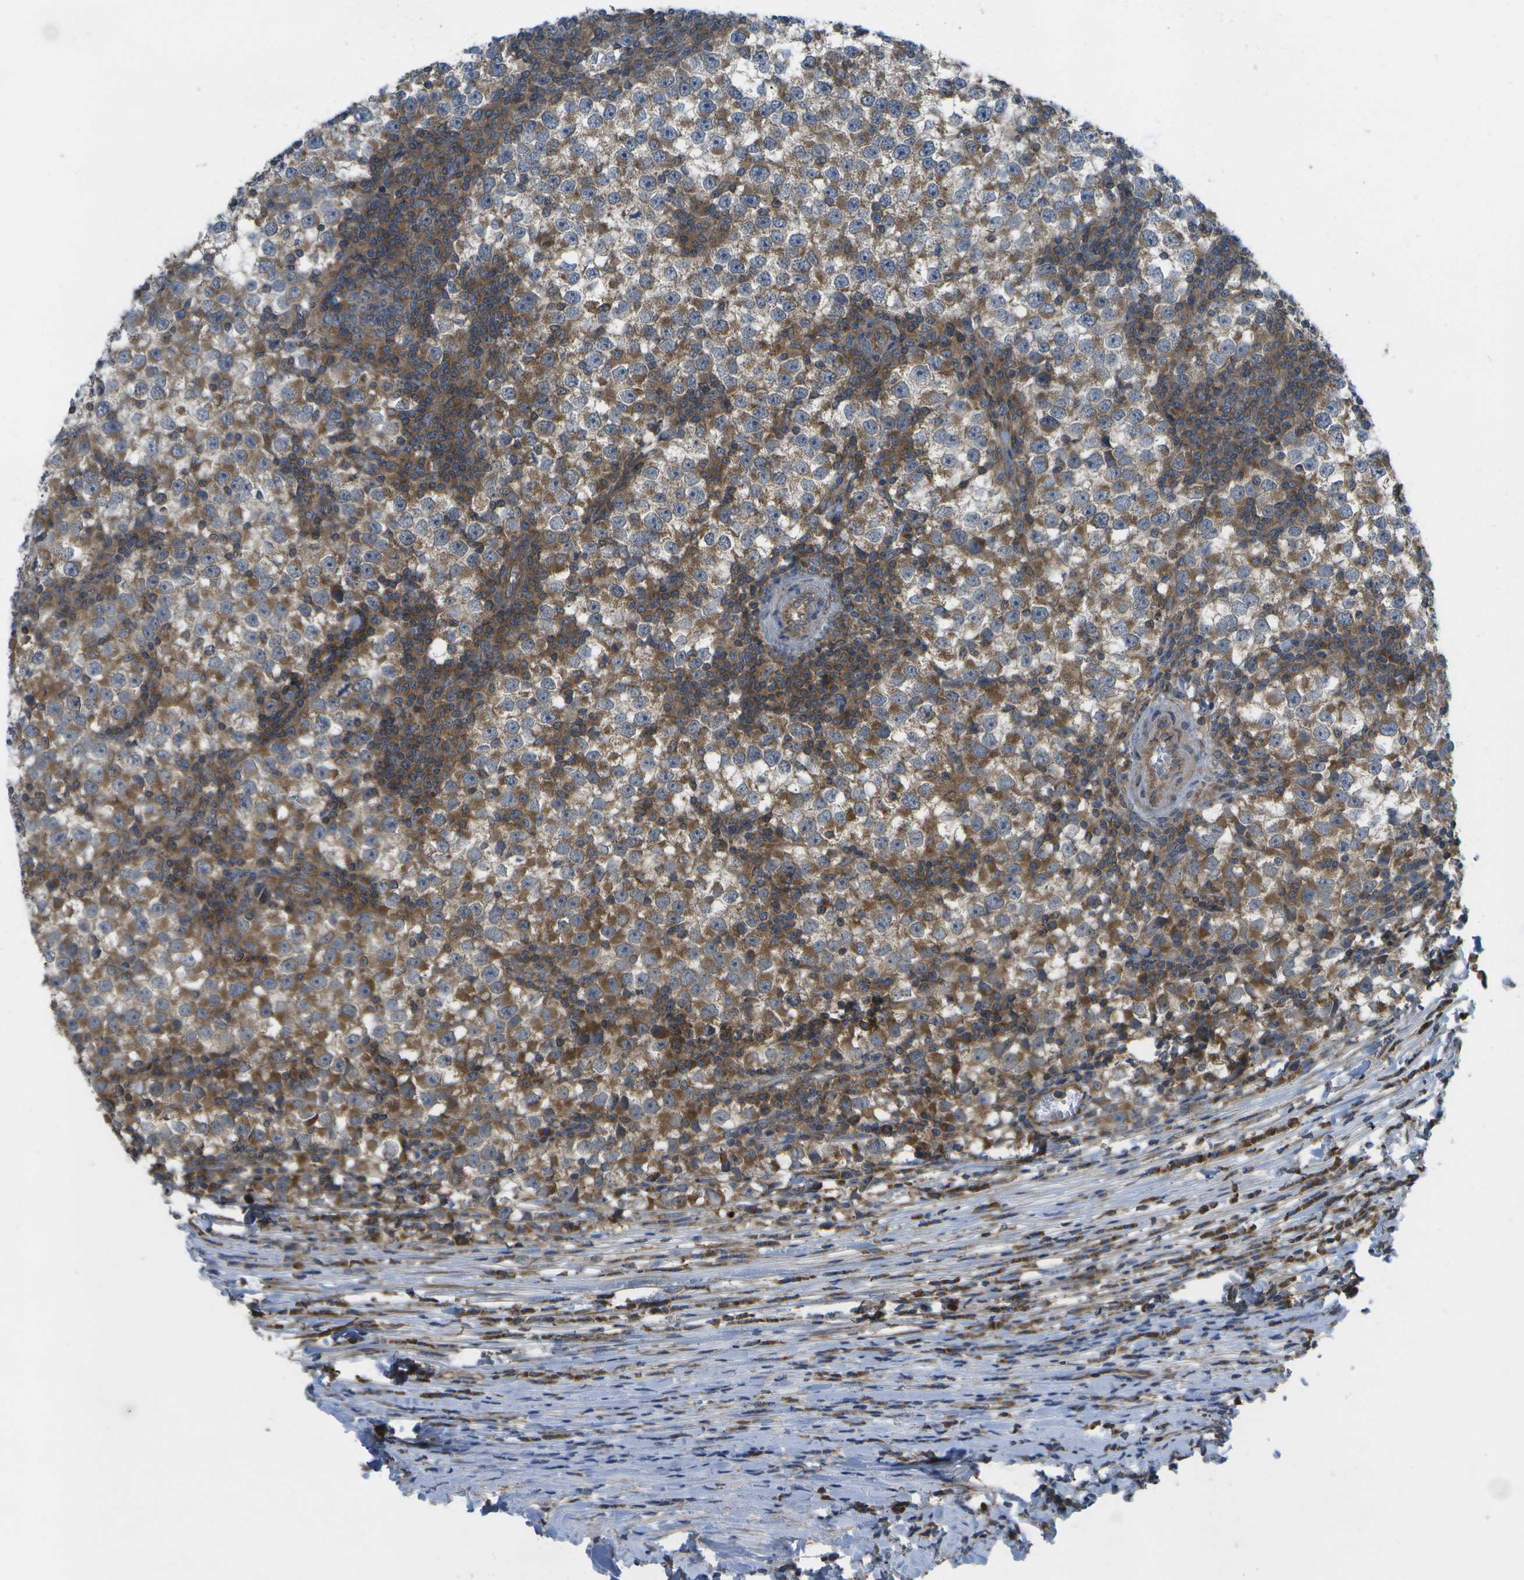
{"staining": {"intensity": "moderate", "quantity": "25%-75%", "location": "cytoplasmic/membranous"}, "tissue": "testis cancer", "cell_type": "Tumor cells", "image_type": "cancer", "snomed": [{"axis": "morphology", "description": "Seminoma, NOS"}, {"axis": "topography", "description": "Testis"}], "caption": "Brown immunohistochemical staining in human testis cancer displays moderate cytoplasmic/membranous positivity in about 25%-75% of tumor cells. (brown staining indicates protein expression, while blue staining denotes nuclei).", "gene": "DPM3", "patient": {"sex": "male", "age": 65}}